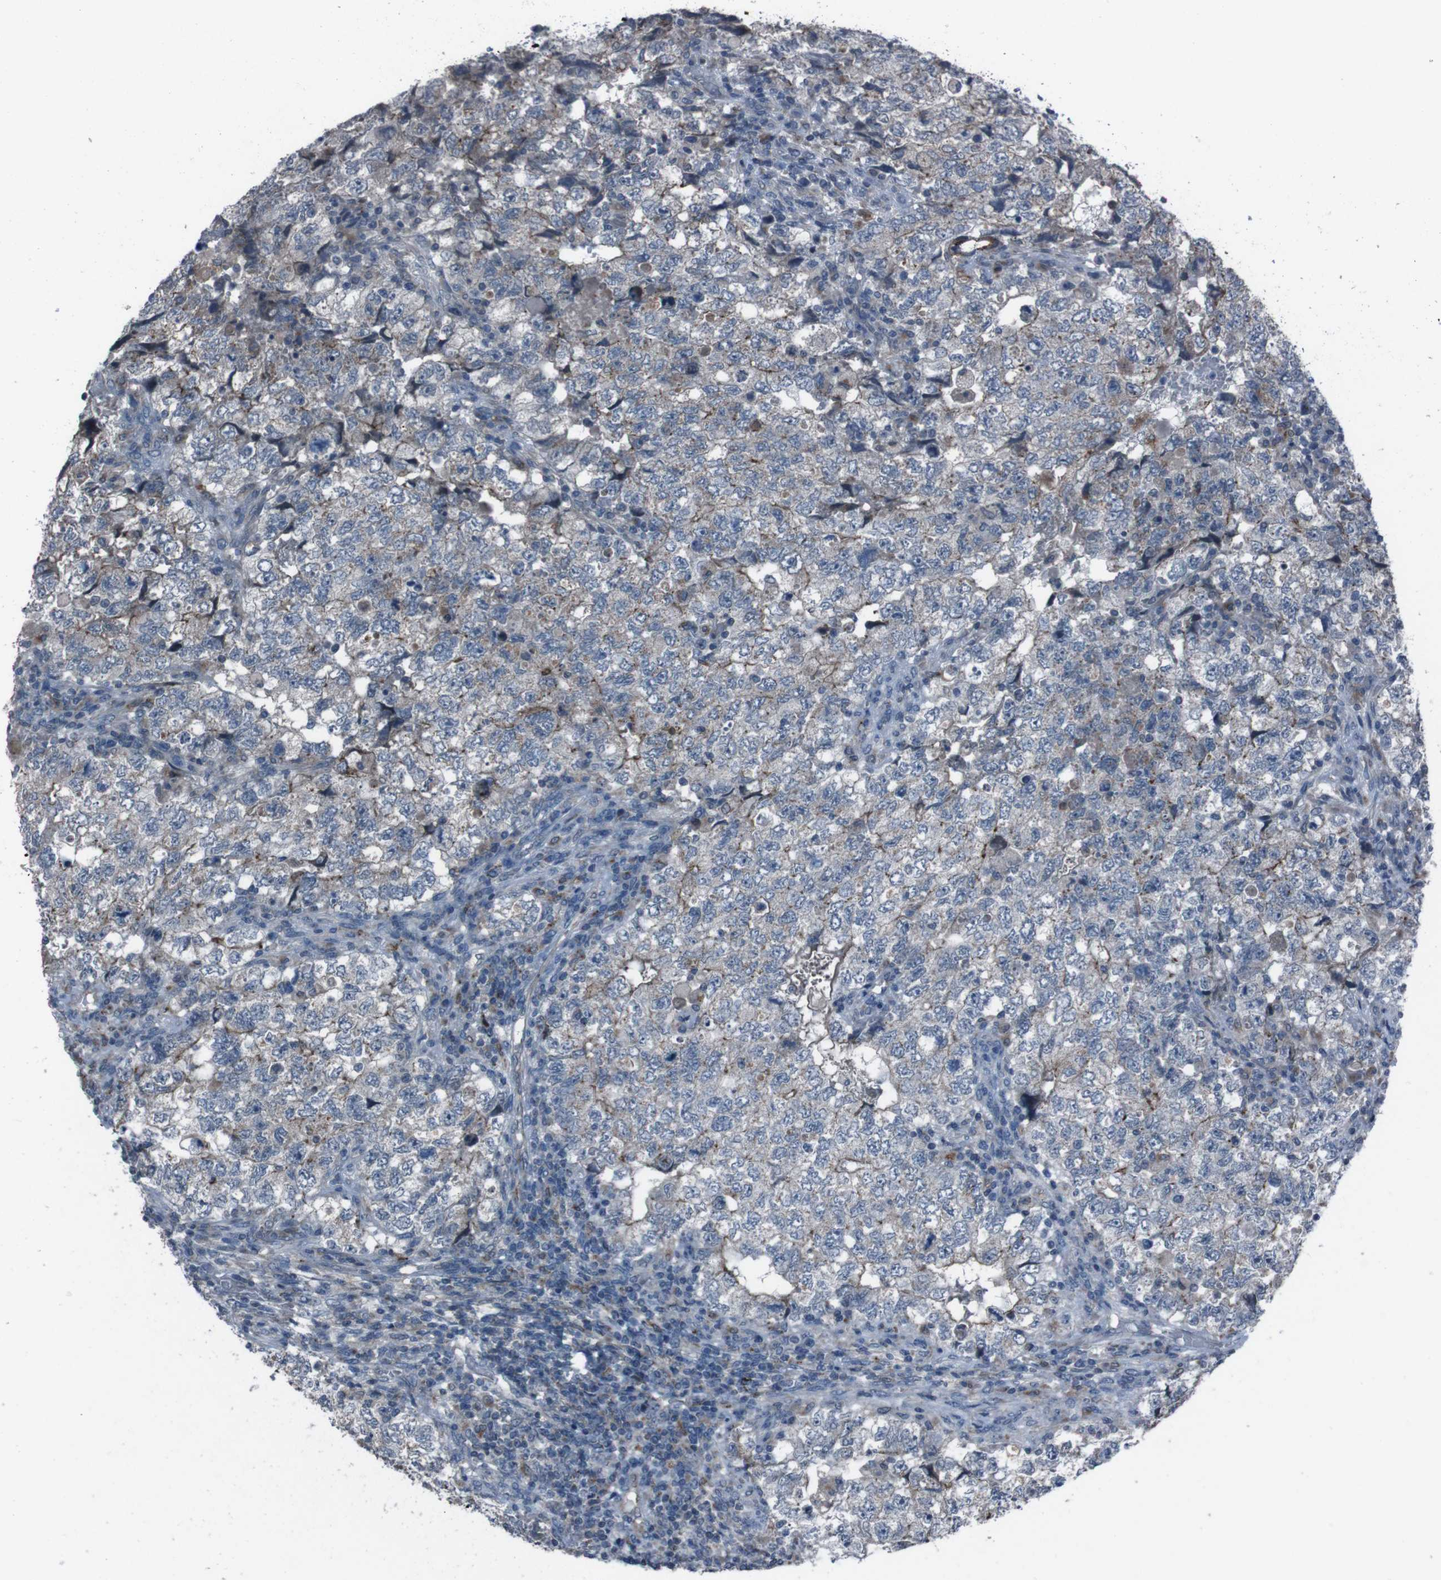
{"staining": {"intensity": "negative", "quantity": "none", "location": "none"}, "tissue": "testis cancer", "cell_type": "Tumor cells", "image_type": "cancer", "snomed": [{"axis": "morphology", "description": "Carcinoma, Embryonal, NOS"}, {"axis": "topography", "description": "Testis"}], "caption": "Tumor cells show no significant staining in testis cancer (embryonal carcinoma).", "gene": "EFNA5", "patient": {"sex": "male", "age": 36}}